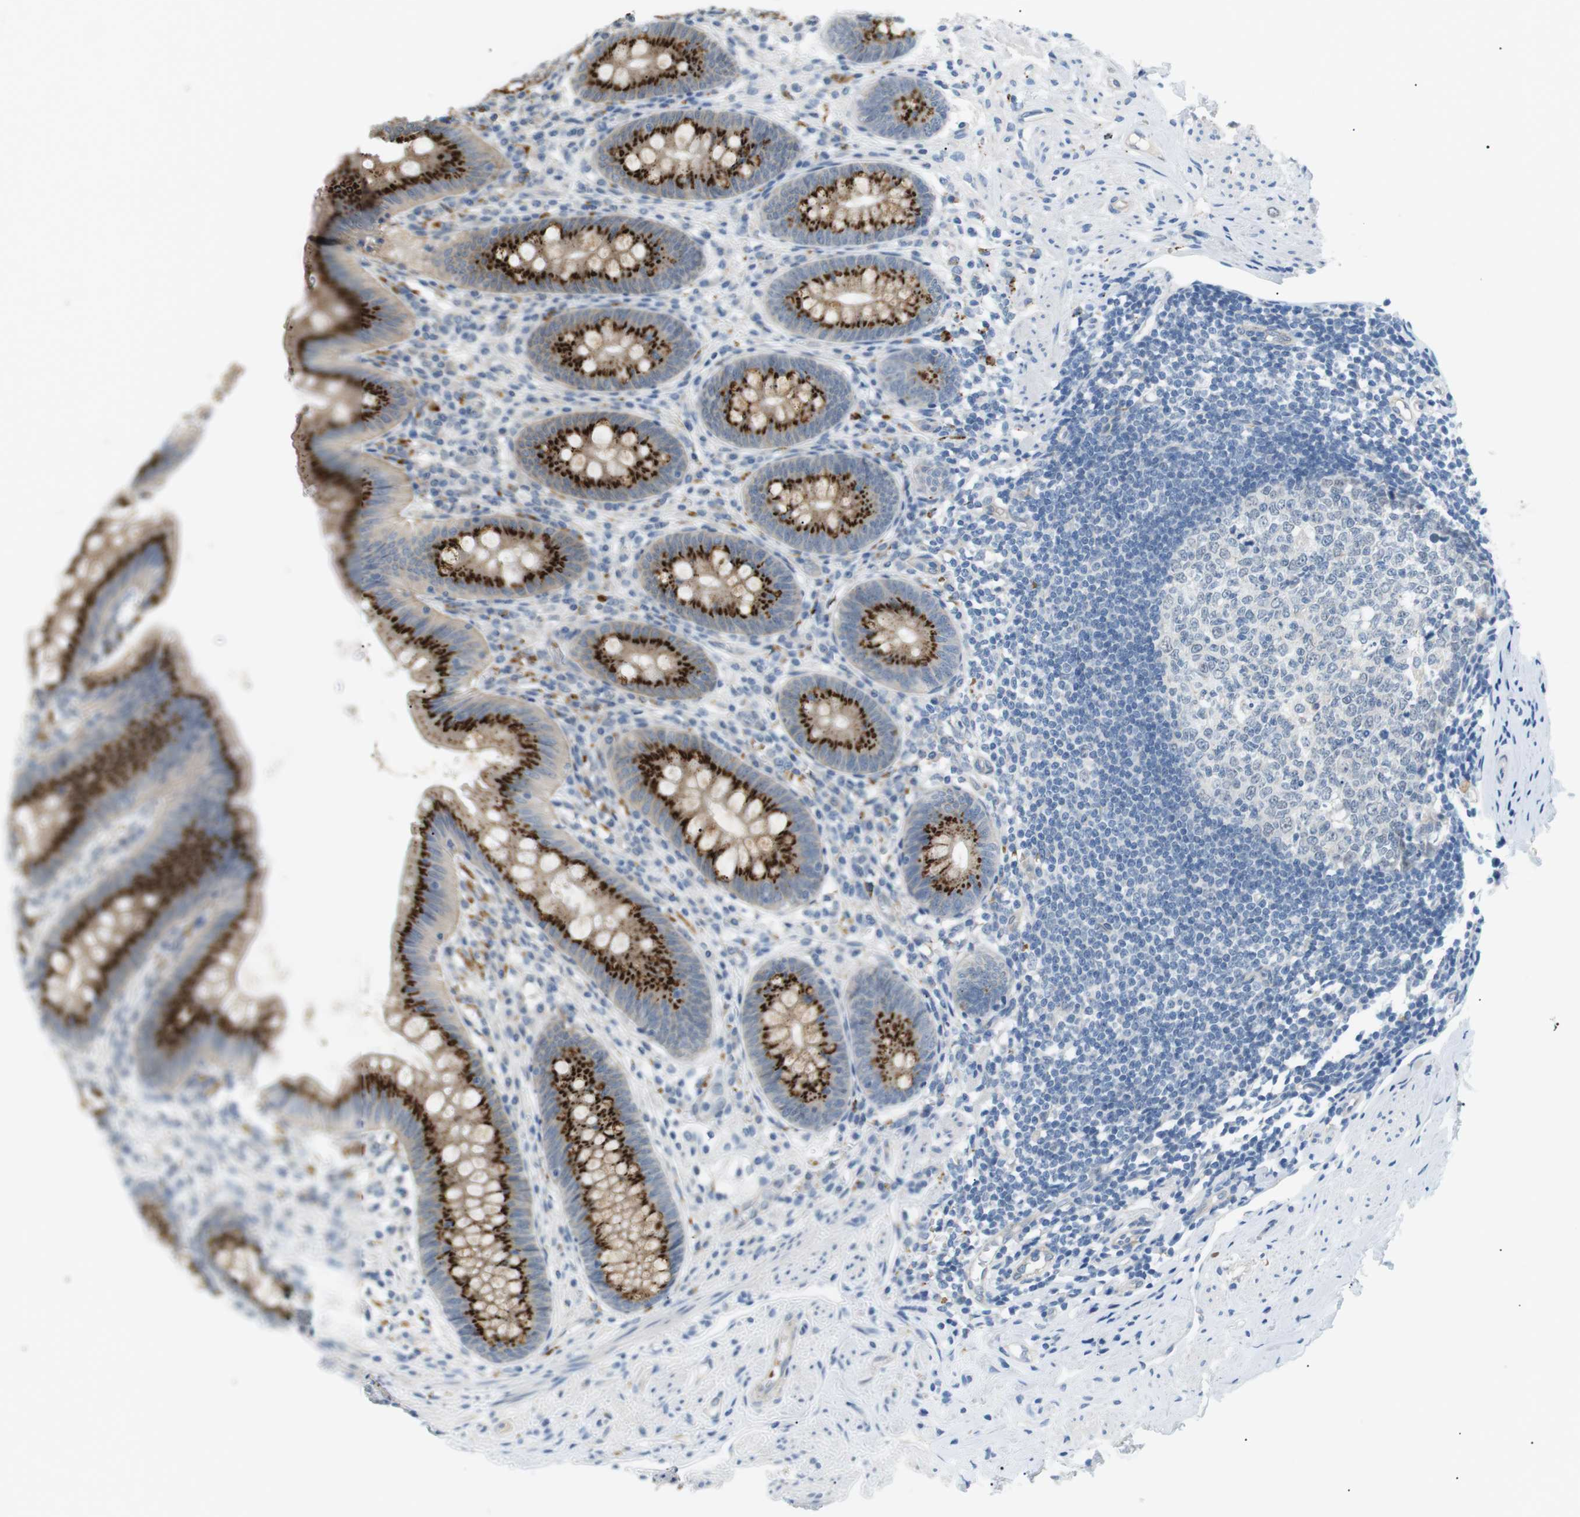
{"staining": {"intensity": "strong", "quantity": ">75%", "location": "cytoplasmic/membranous"}, "tissue": "appendix", "cell_type": "Glandular cells", "image_type": "normal", "snomed": [{"axis": "morphology", "description": "Normal tissue, NOS"}, {"axis": "topography", "description": "Appendix"}], "caption": "Immunohistochemical staining of normal appendix shows >75% levels of strong cytoplasmic/membranous protein staining in about >75% of glandular cells.", "gene": "B4GALNT2", "patient": {"sex": "male", "age": 56}}